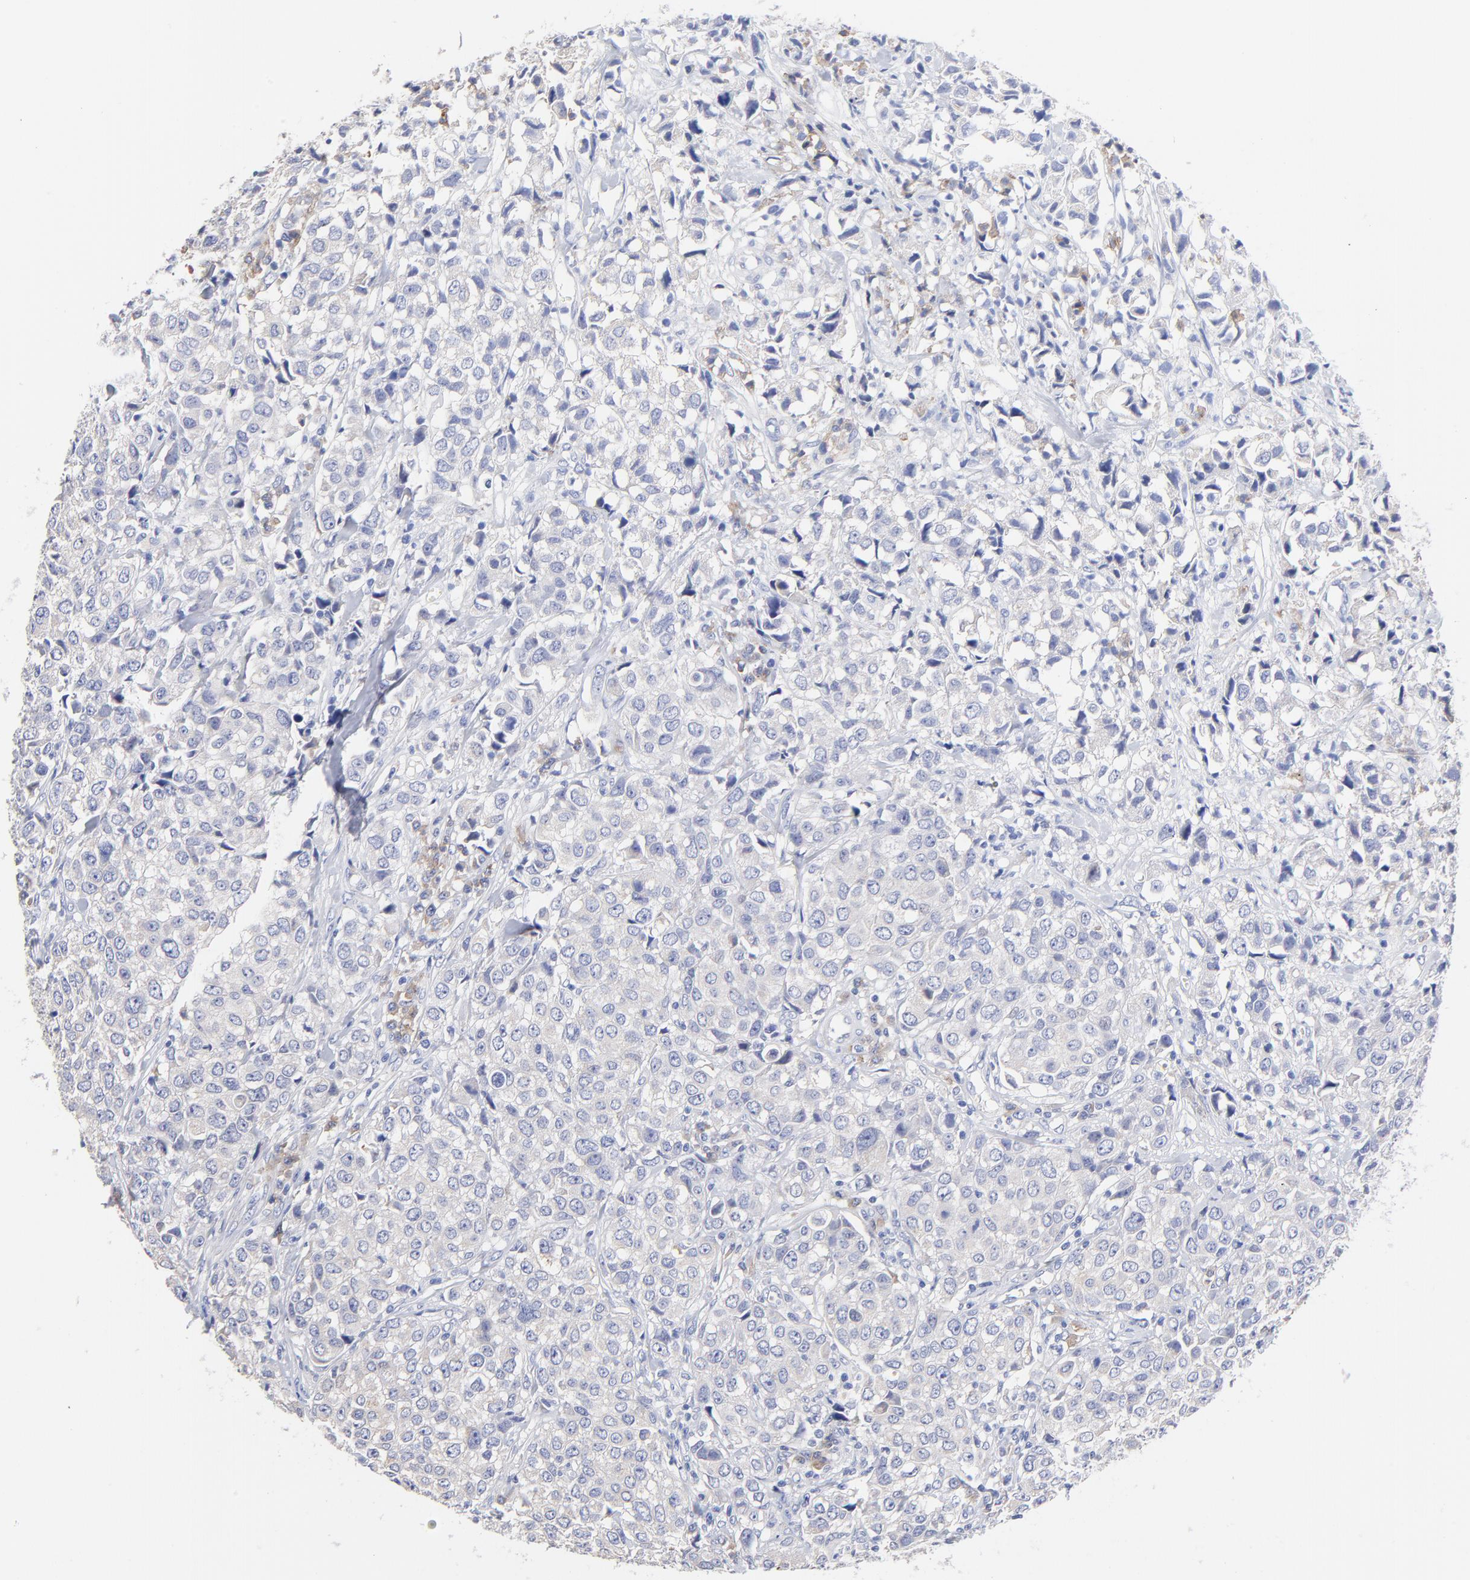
{"staining": {"intensity": "negative", "quantity": "none", "location": "none"}, "tissue": "urothelial cancer", "cell_type": "Tumor cells", "image_type": "cancer", "snomed": [{"axis": "morphology", "description": "Urothelial carcinoma, High grade"}, {"axis": "topography", "description": "Urinary bladder"}], "caption": "This is an IHC micrograph of human urothelial cancer. There is no staining in tumor cells.", "gene": "LAX1", "patient": {"sex": "female", "age": 75}}